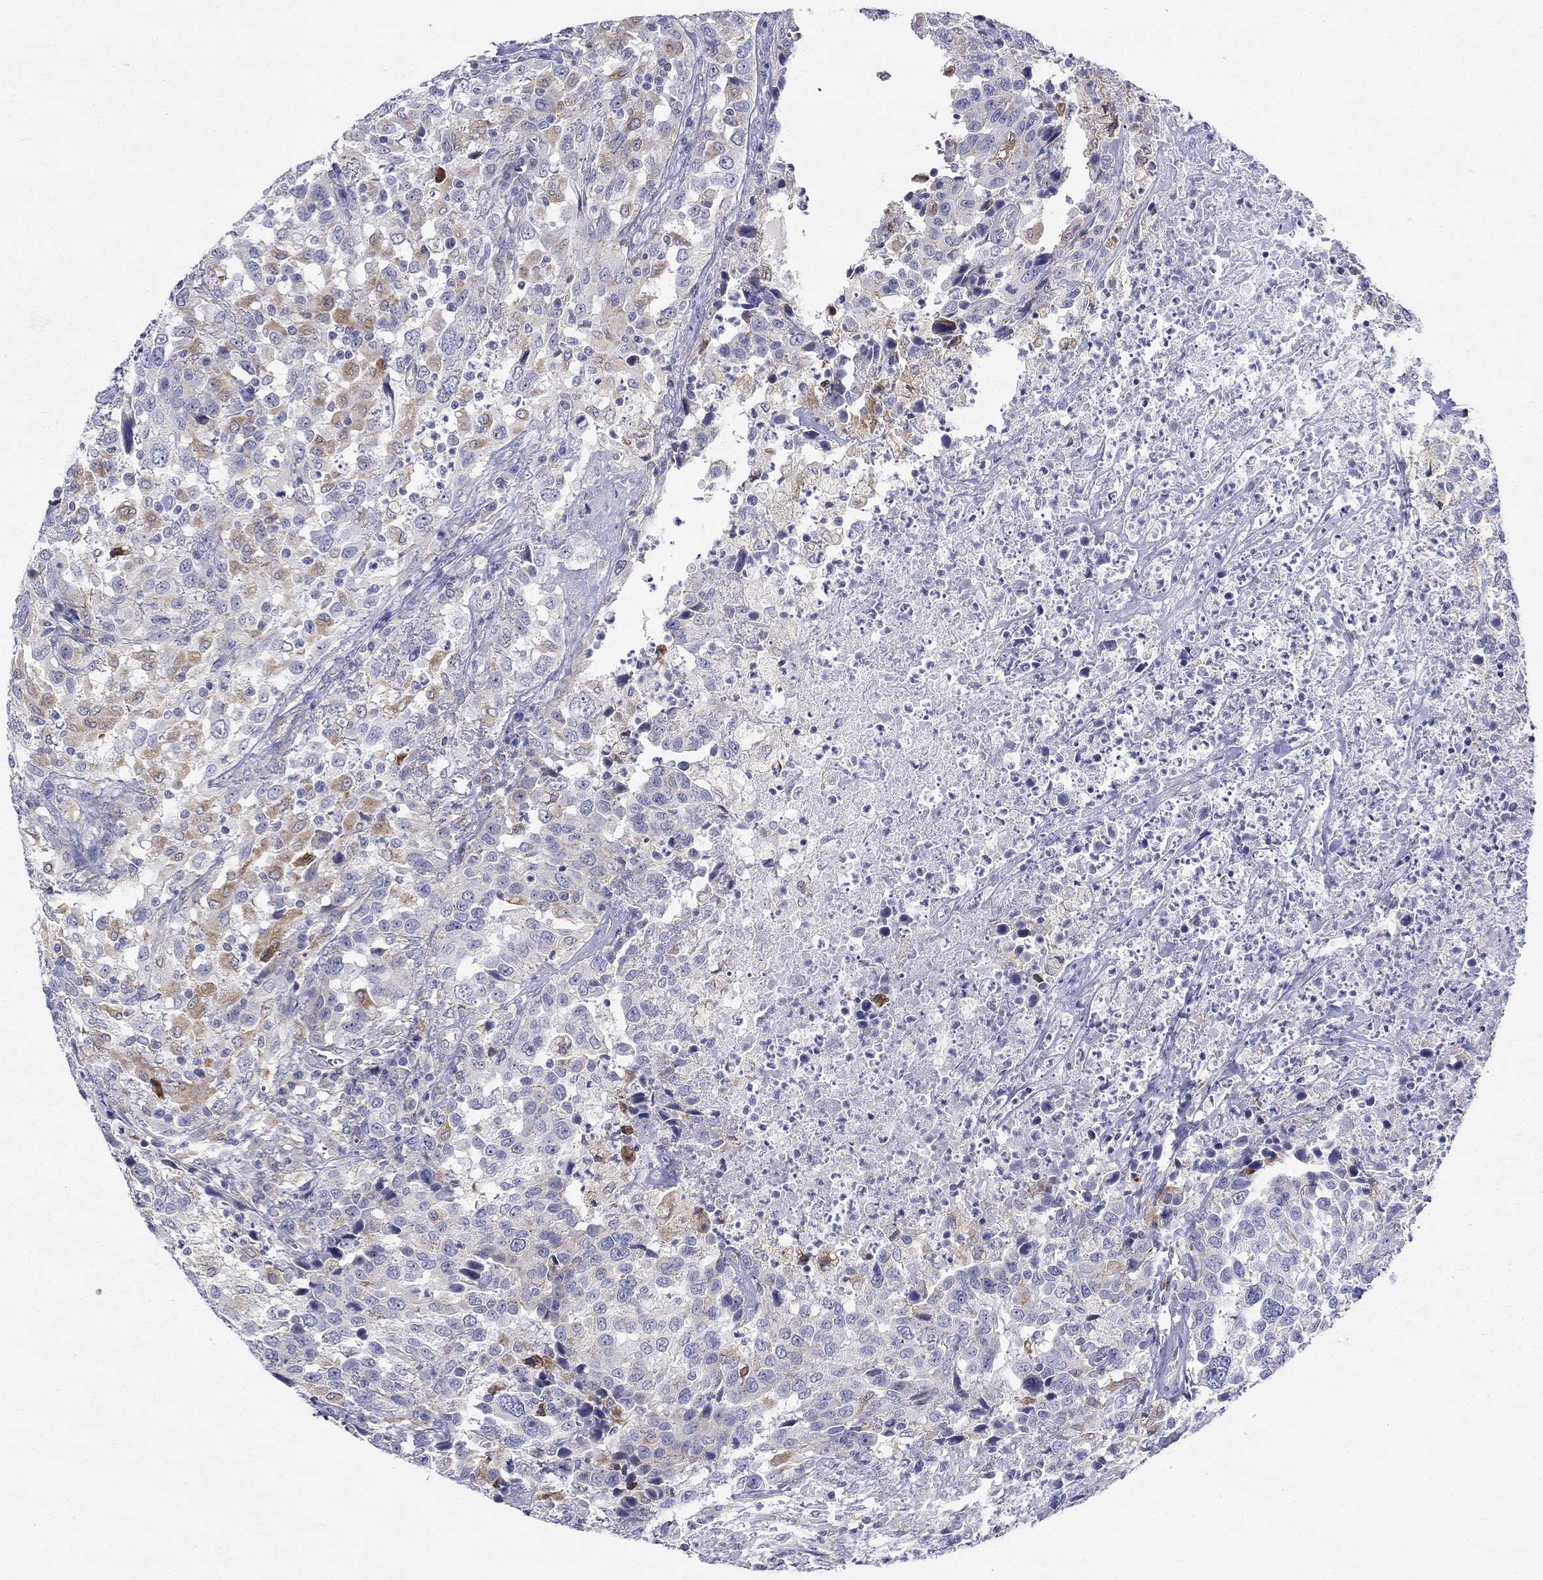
{"staining": {"intensity": "moderate", "quantity": "25%-75%", "location": "cytoplasmic/membranous"}, "tissue": "urothelial cancer", "cell_type": "Tumor cells", "image_type": "cancer", "snomed": [{"axis": "morphology", "description": "Urothelial carcinoma, NOS"}, {"axis": "morphology", "description": "Urothelial carcinoma, High grade"}, {"axis": "topography", "description": "Urinary bladder"}], "caption": "Moderate cytoplasmic/membranous protein expression is seen in about 25%-75% of tumor cells in high-grade urothelial carcinoma.", "gene": "QRFPR", "patient": {"sex": "female", "age": 64}}